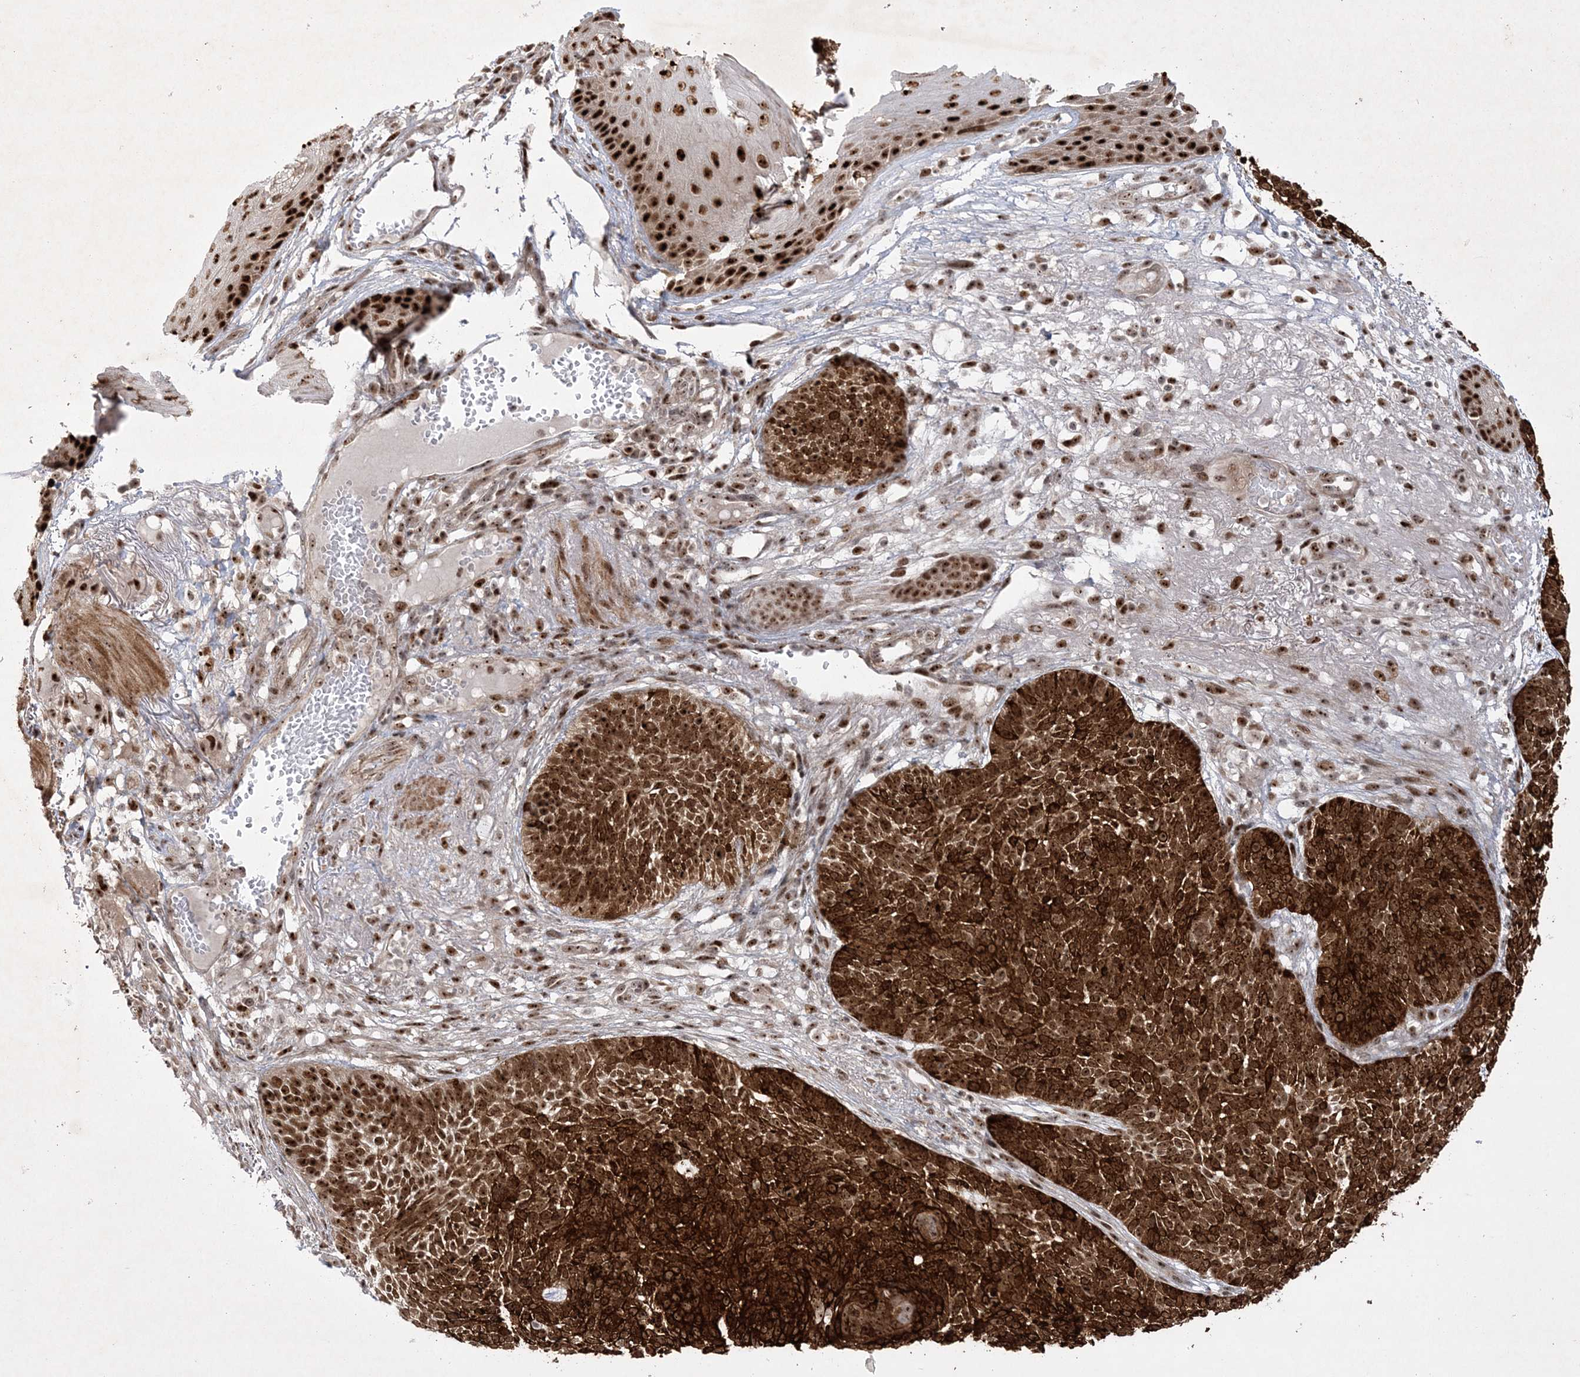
{"staining": {"intensity": "strong", "quantity": ">75%", "location": "cytoplasmic/membranous,nuclear"}, "tissue": "skin cancer", "cell_type": "Tumor cells", "image_type": "cancer", "snomed": [{"axis": "morphology", "description": "Normal tissue, NOS"}, {"axis": "morphology", "description": "Basal cell carcinoma"}, {"axis": "topography", "description": "Skin"}], "caption": "High-power microscopy captured an immunohistochemistry (IHC) image of basal cell carcinoma (skin), revealing strong cytoplasmic/membranous and nuclear staining in about >75% of tumor cells.", "gene": "NPM3", "patient": {"sex": "male", "age": 64}}